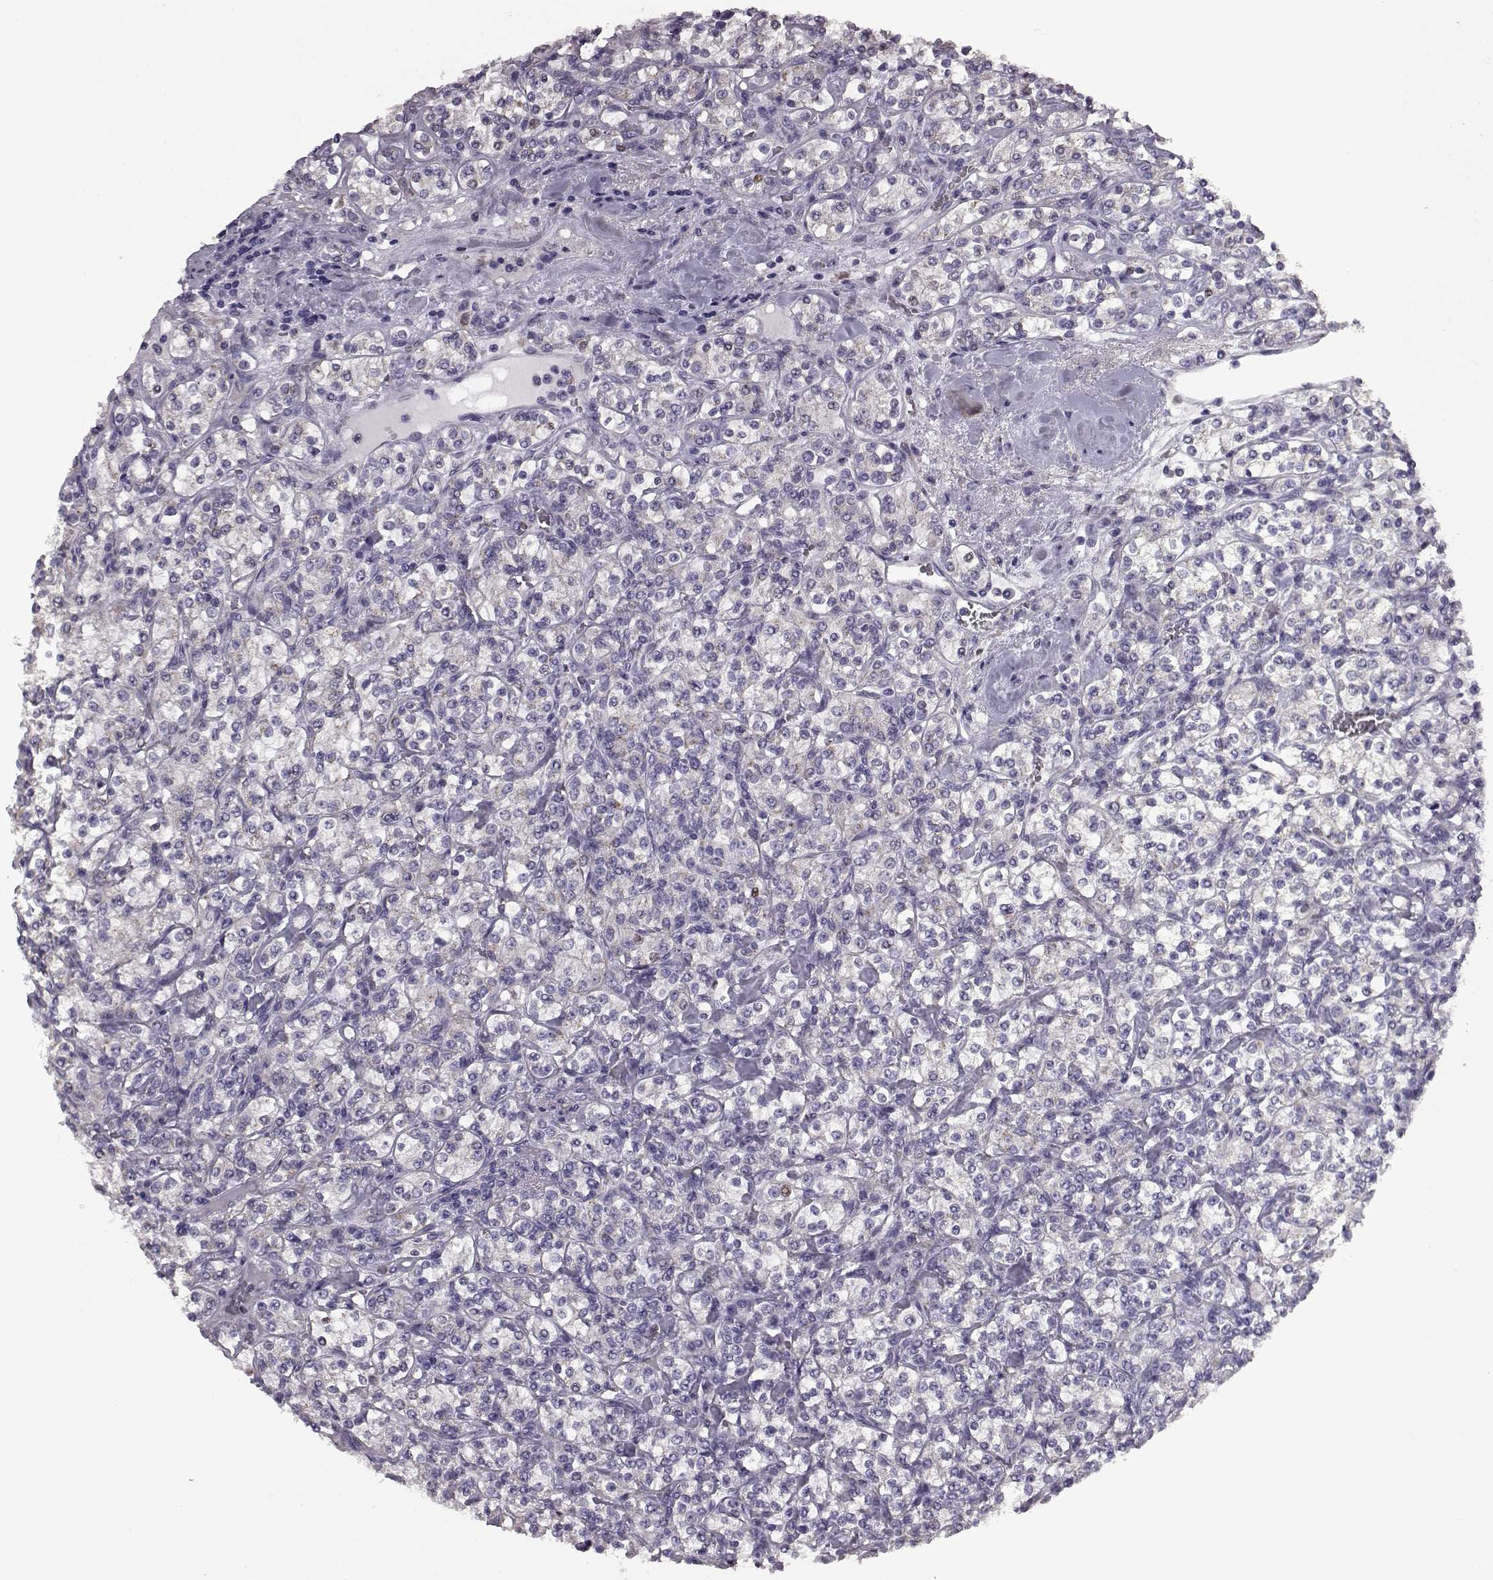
{"staining": {"intensity": "weak", "quantity": "<25%", "location": "cytoplasmic/membranous"}, "tissue": "renal cancer", "cell_type": "Tumor cells", "image_type": "cancer", "snomed": [{"axis": "morphology", "description": "Adenocarcinoma, NOS"}, {"axis": "topography", "description": "Kidney"}], "caption": "Immunohistochemistry histopathology image of neoplastic tissue: human renal adenocarcinoma stained with DAB reveals no significant protein staining in tumor cells. Nuclei are stained in blue.", "gene": "PRR9", "patient": {"sex": "male", "age": 77}}